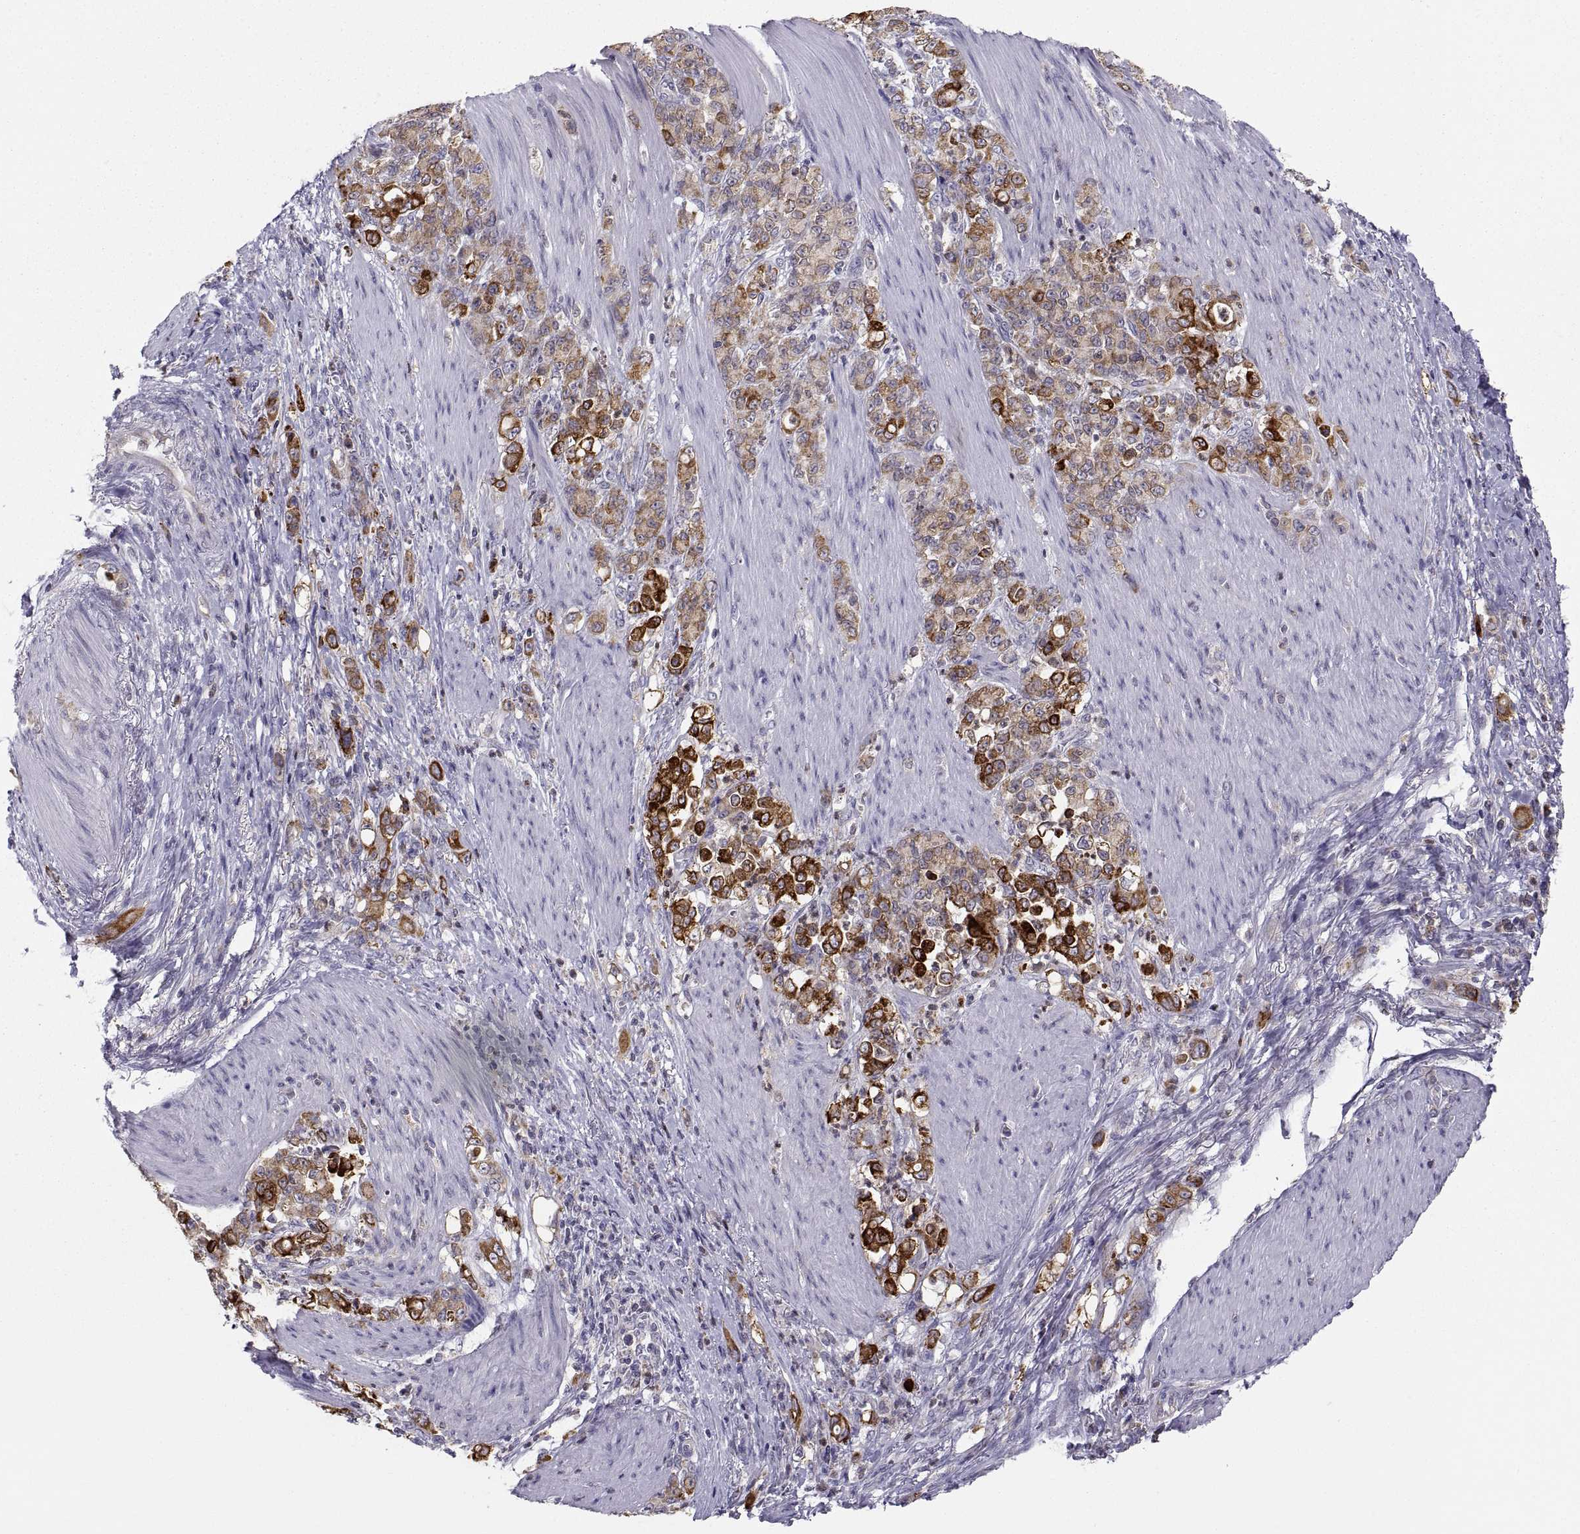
{"staining": {"intensity": "strong", "quantity": "<25%", "location": "cytoplasmic/membranous"}, "tissue": "stomach cancer", "cell_type": "Tumor cells", "image_type": "cancer", "snomed": [{"axis": "morphology", "description": "Adenocarcinoma, NOS"}, {"axis": "topography", "description": "Stomach"}], "caption": "IHC of human adenocarcinoma (stomach) demonstrates medium levels of strong cytoplasmic/membranous expression in about <25% of tumor cells. (DAB (3,3'-diaminobenzidine) IHC with brightfield microscopy, high magnification).", "gene": "ERO1A", "patient": {"sex": "female", "age": 79}}